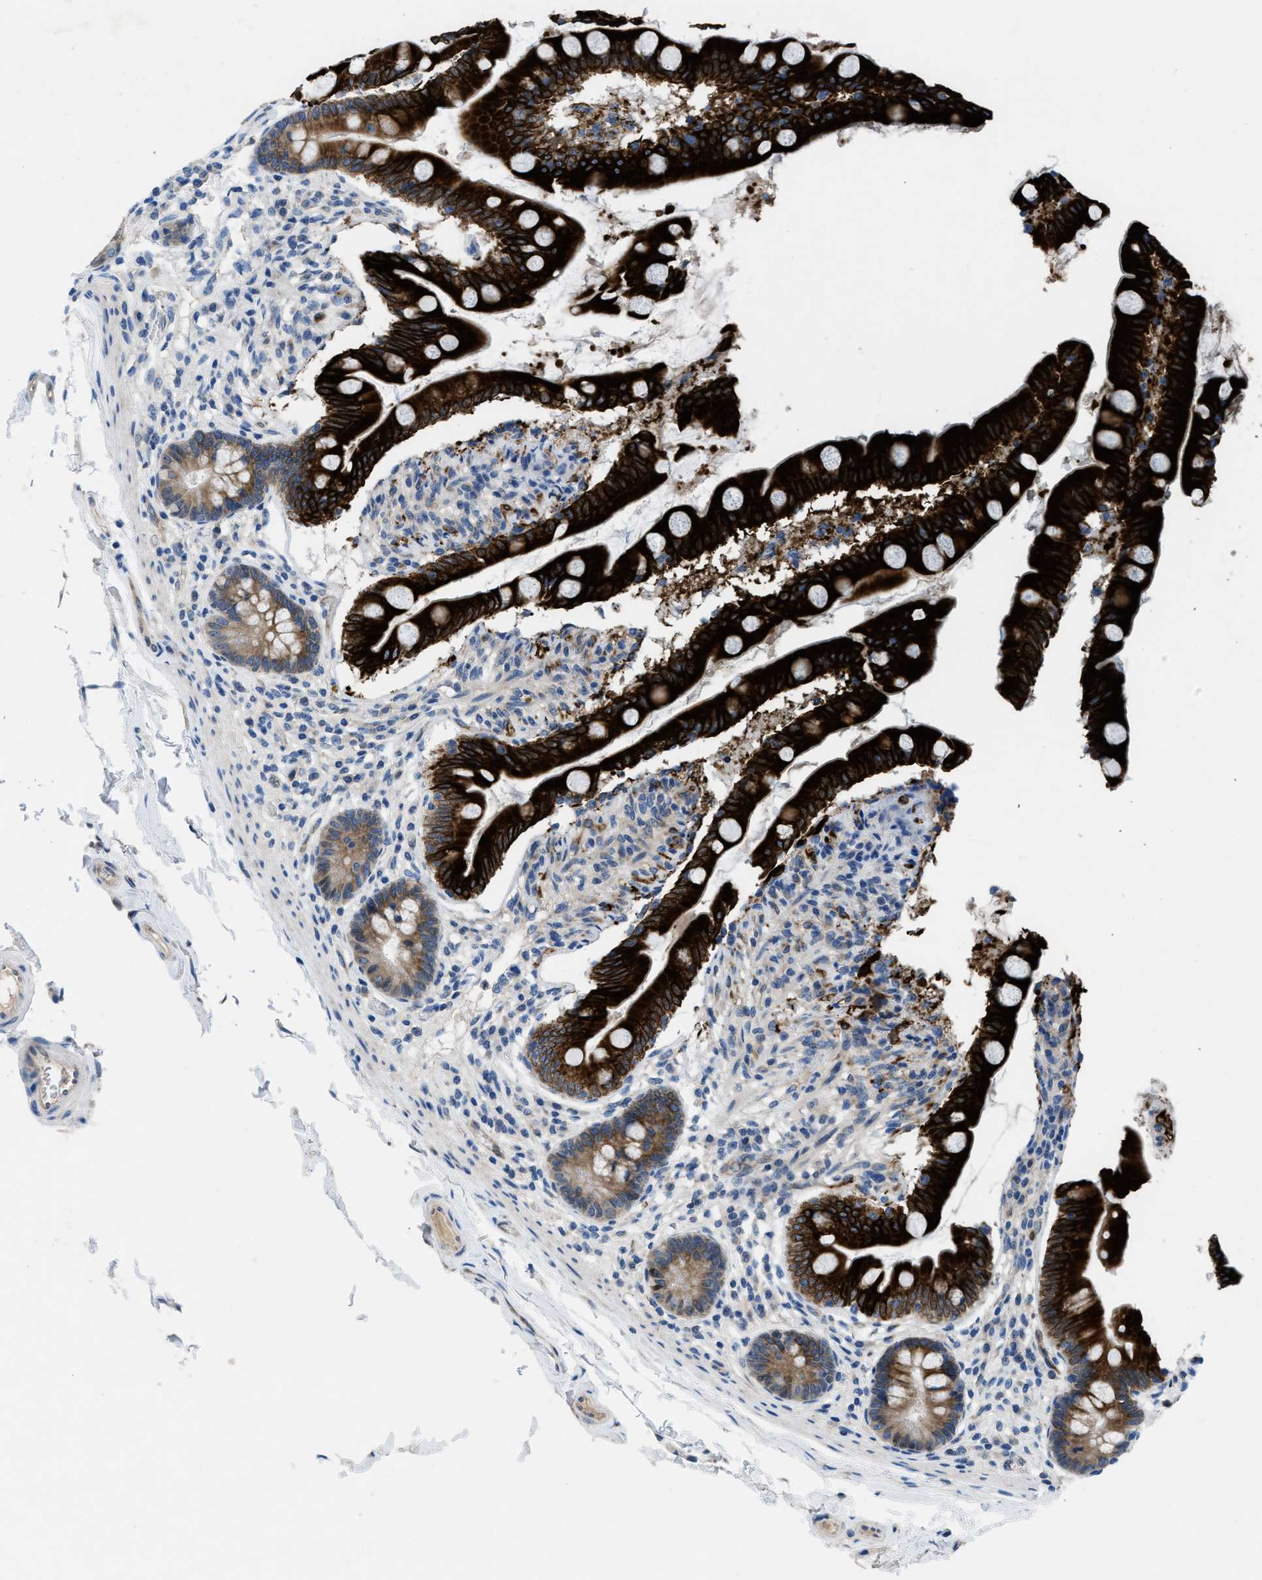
{"staining": {"intensity": "strong", "quantity": ">75%", "location": "cytoplasmic/membranous"}, "tissue": "small intestine", "cell_type": "Glandular cells", "image_type": "normal", "snomed": [{"axis": "morphology", "description": "Normal tissue, NOS"}, {"axis": "topography", "description": "Small intestine"}], "caption": "Small intestine stained for a protein (brown) exhibits strong cytoplasmic/membranous positive positivity in approximately >75% of glandular cells.", "gene": "PGR", "patient": {"sex": "female", "age": 56}}